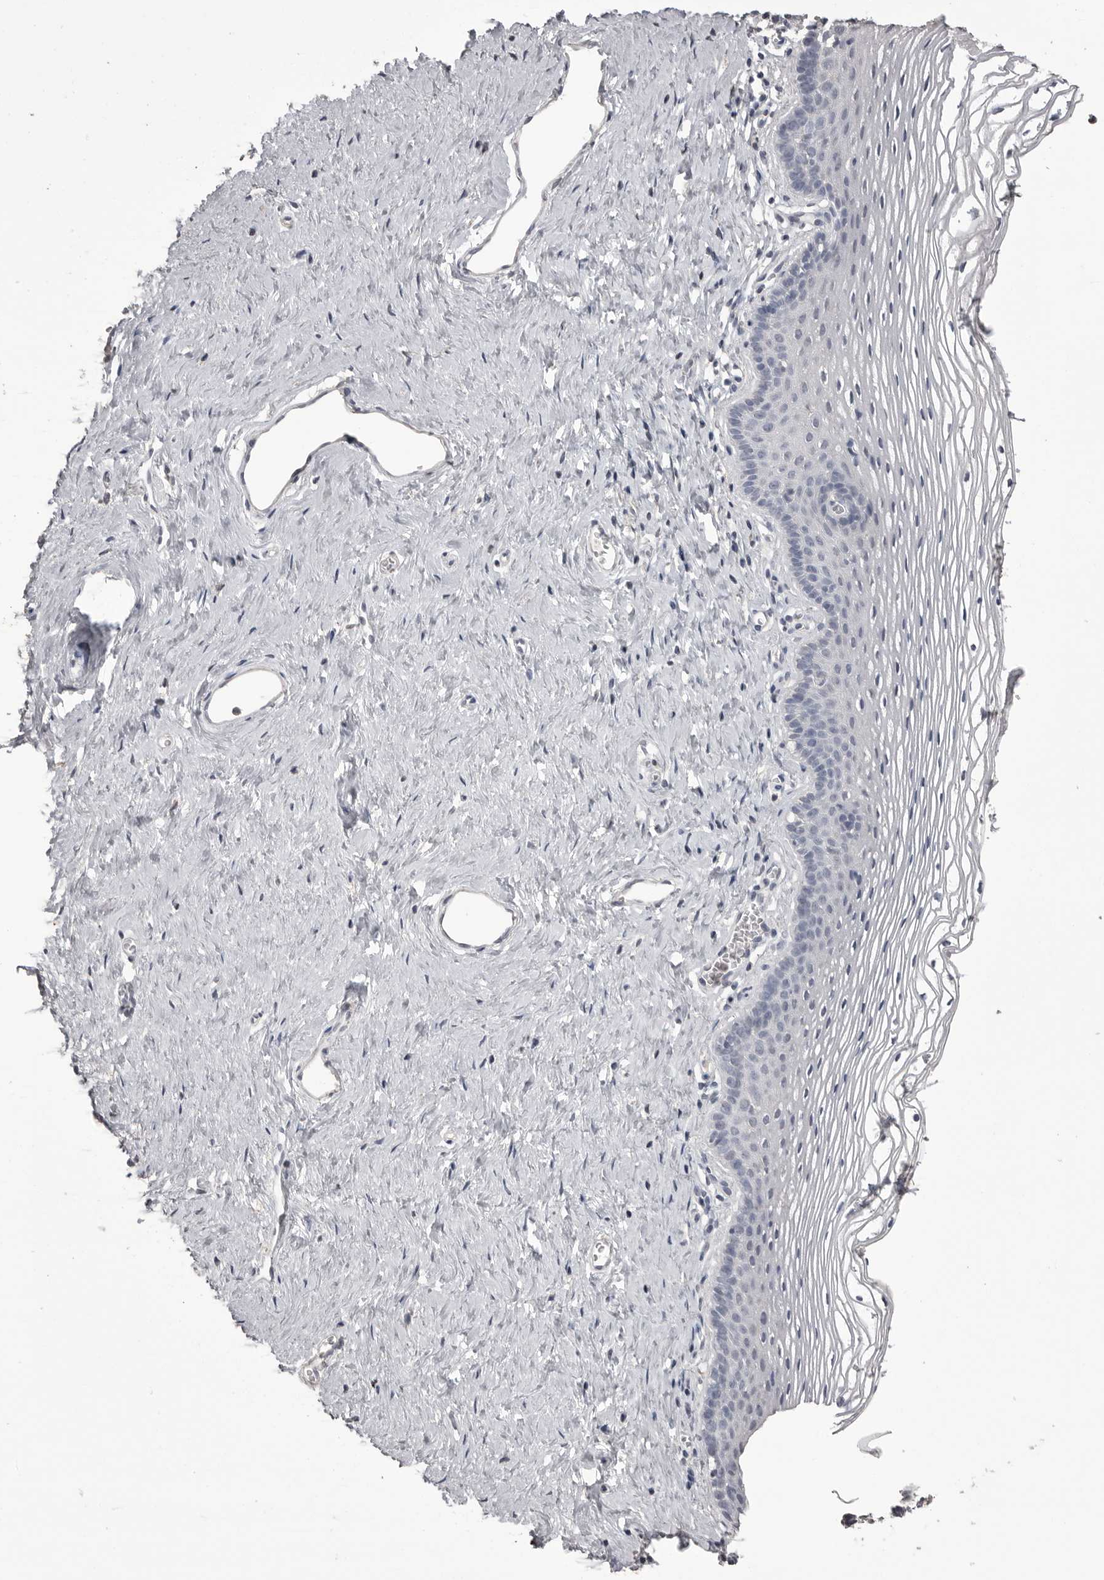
{"staining": {"intensity": "negative", "quantity": "none", "location": "none"}, "tissue": "vagina", "cell_type": "Squamous epithelial cells", "image_type": "normal", "snomed": [{"axis": "morphology", "description": "Normal tissue, NOS"}, {"axis": "topography", "description": "Vagina"}], "caption": "IHC of unremarkable vagina reveals no staining in squamous epithelial cells. (Stains: DAB immunohistochemistry (IHC) with hematoxylin counter stain, Microscopy: brightfield microscopy at high magnification).", "gene": "MMP7", "patient": {"sex": "female", "age": 32}}